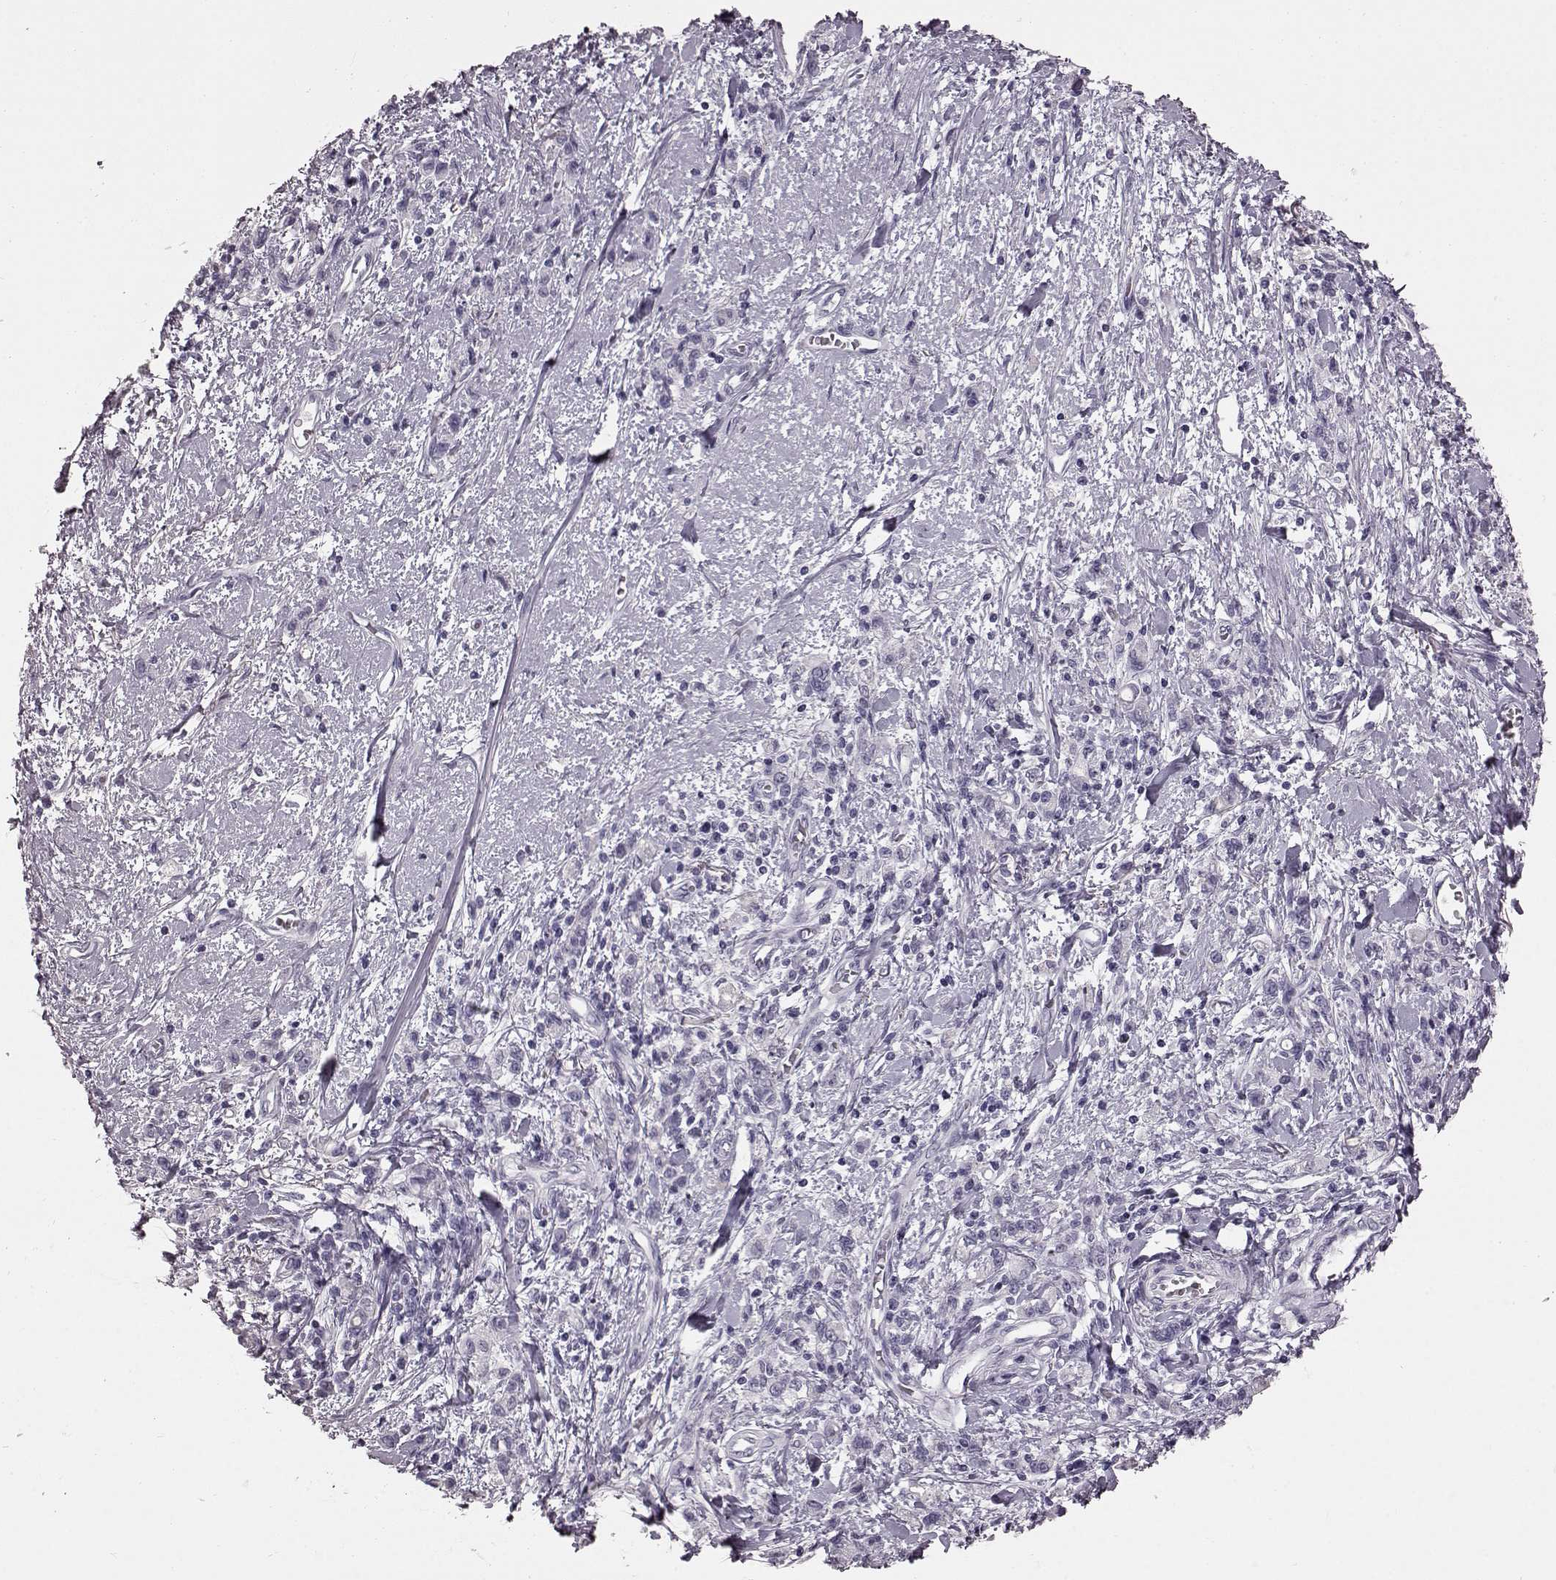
{"staining": {"intensity": "negative", "quantity": "none", "location": "none"}, "tissue": "stomach cancer", "cell_type": "Tumor cells", "image_type": "cancer", "snomed": [{"axis": "morphology", "description": "Adenocarcinoma, NOS"}, {"axis": "topography", "description": "Stomach"}], "caption": "Tumor cells show no significant expression in stomach cancer (adenocarcinoma).", "gene": "TCHHL1", "patient": {"sex": "male", "age": 77}}